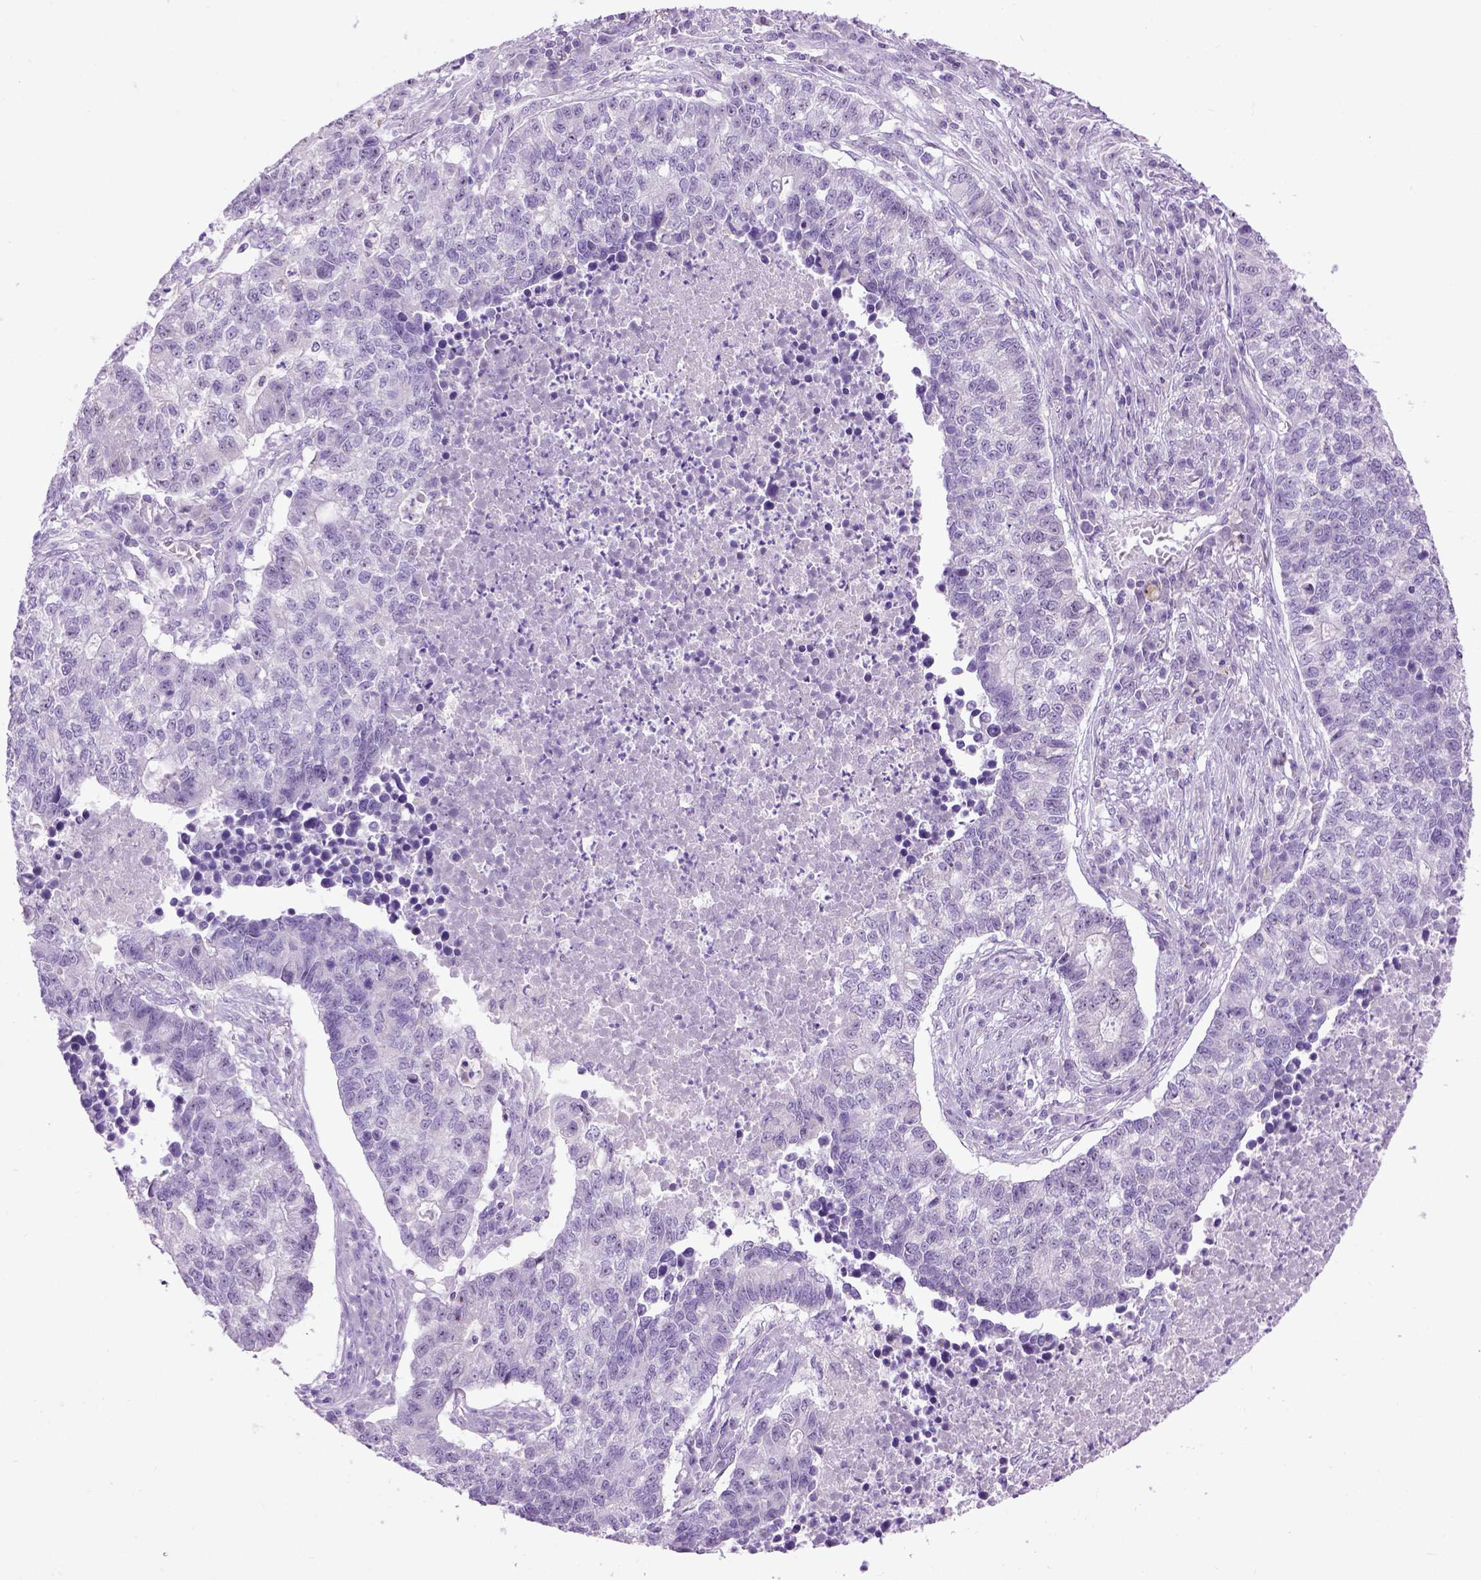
{"staining": {"intensity": "negative", "quantity": "none", "location": "none"}, "tissue": "lung cancer", "cell_type": "Tumor cells", "image_type": "cancer", "snomed": [{"axis": "morphology", "description": "Adenocarcinoma, NOS"}, {"axis": "topography", "description": "Lung"}], "caption": "This is an immunohistochemistry (IHC) photomicrograph of lung cancer (adenocarcinoma). There is no staining in tumor cells.", "gene": "UTP4", "patient": {"sex": "male", "age": 57}}